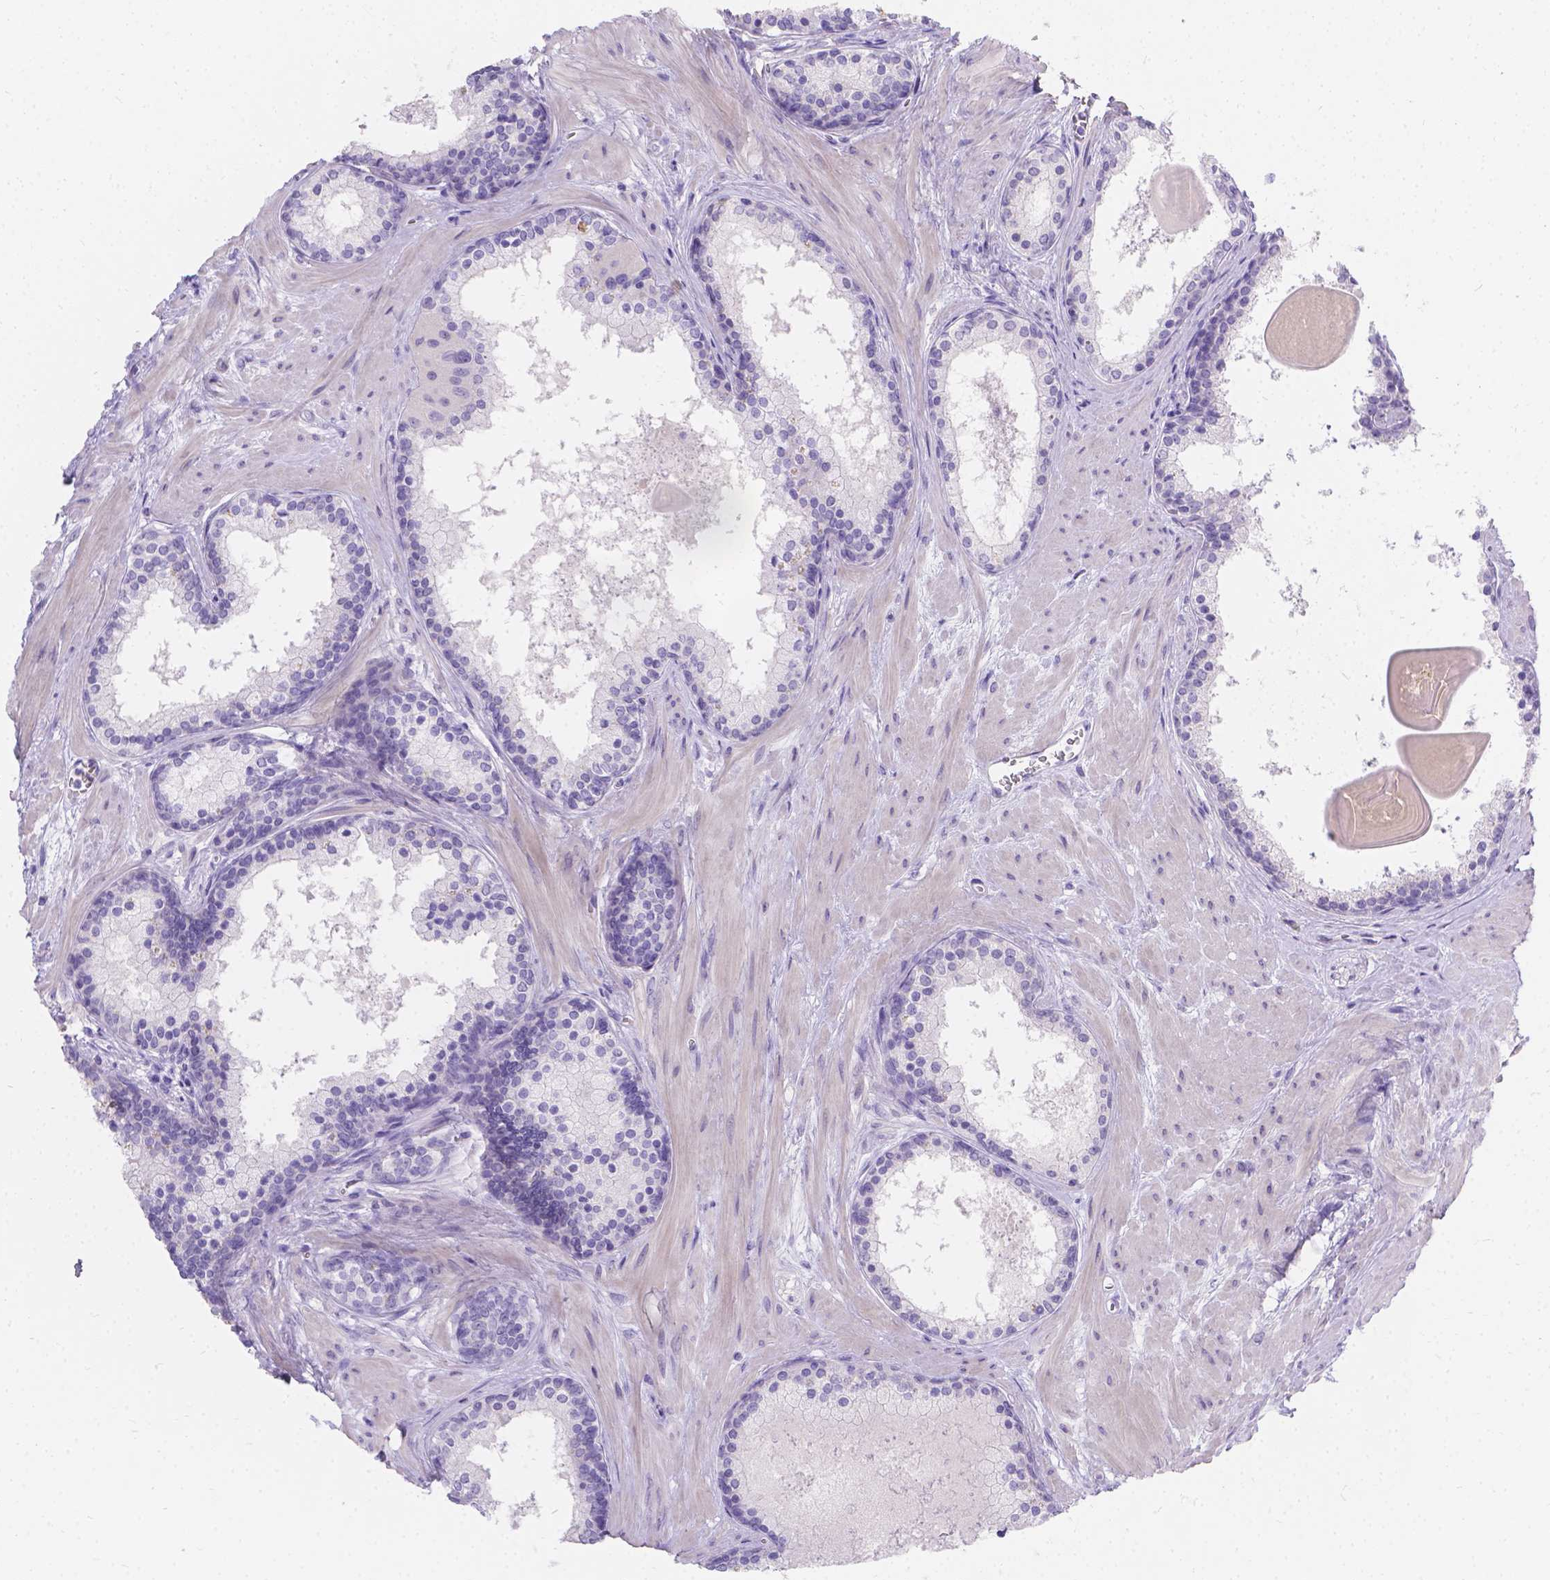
{"staining": {"intensity": "negative", "quantity": "none", "location": "none"}, "tissue": "prostate", "cell_type": "Glandular cells", "image_type": "normal", "snomed": [{"axis": "morphology", "description": "Normal tissue, NOS"}, {"axis": "topography", "description": "Prostate"}], "caption": "A high-resolution photomicrograph shows immunohistochemistry staining of normal prostate, which displays no significant staining in glandular cells. (DAB immunohistochemistry with hematoxylin counter stain).", "gene": "GNRHR", "patient": {"sex": "male", "age": 61}}